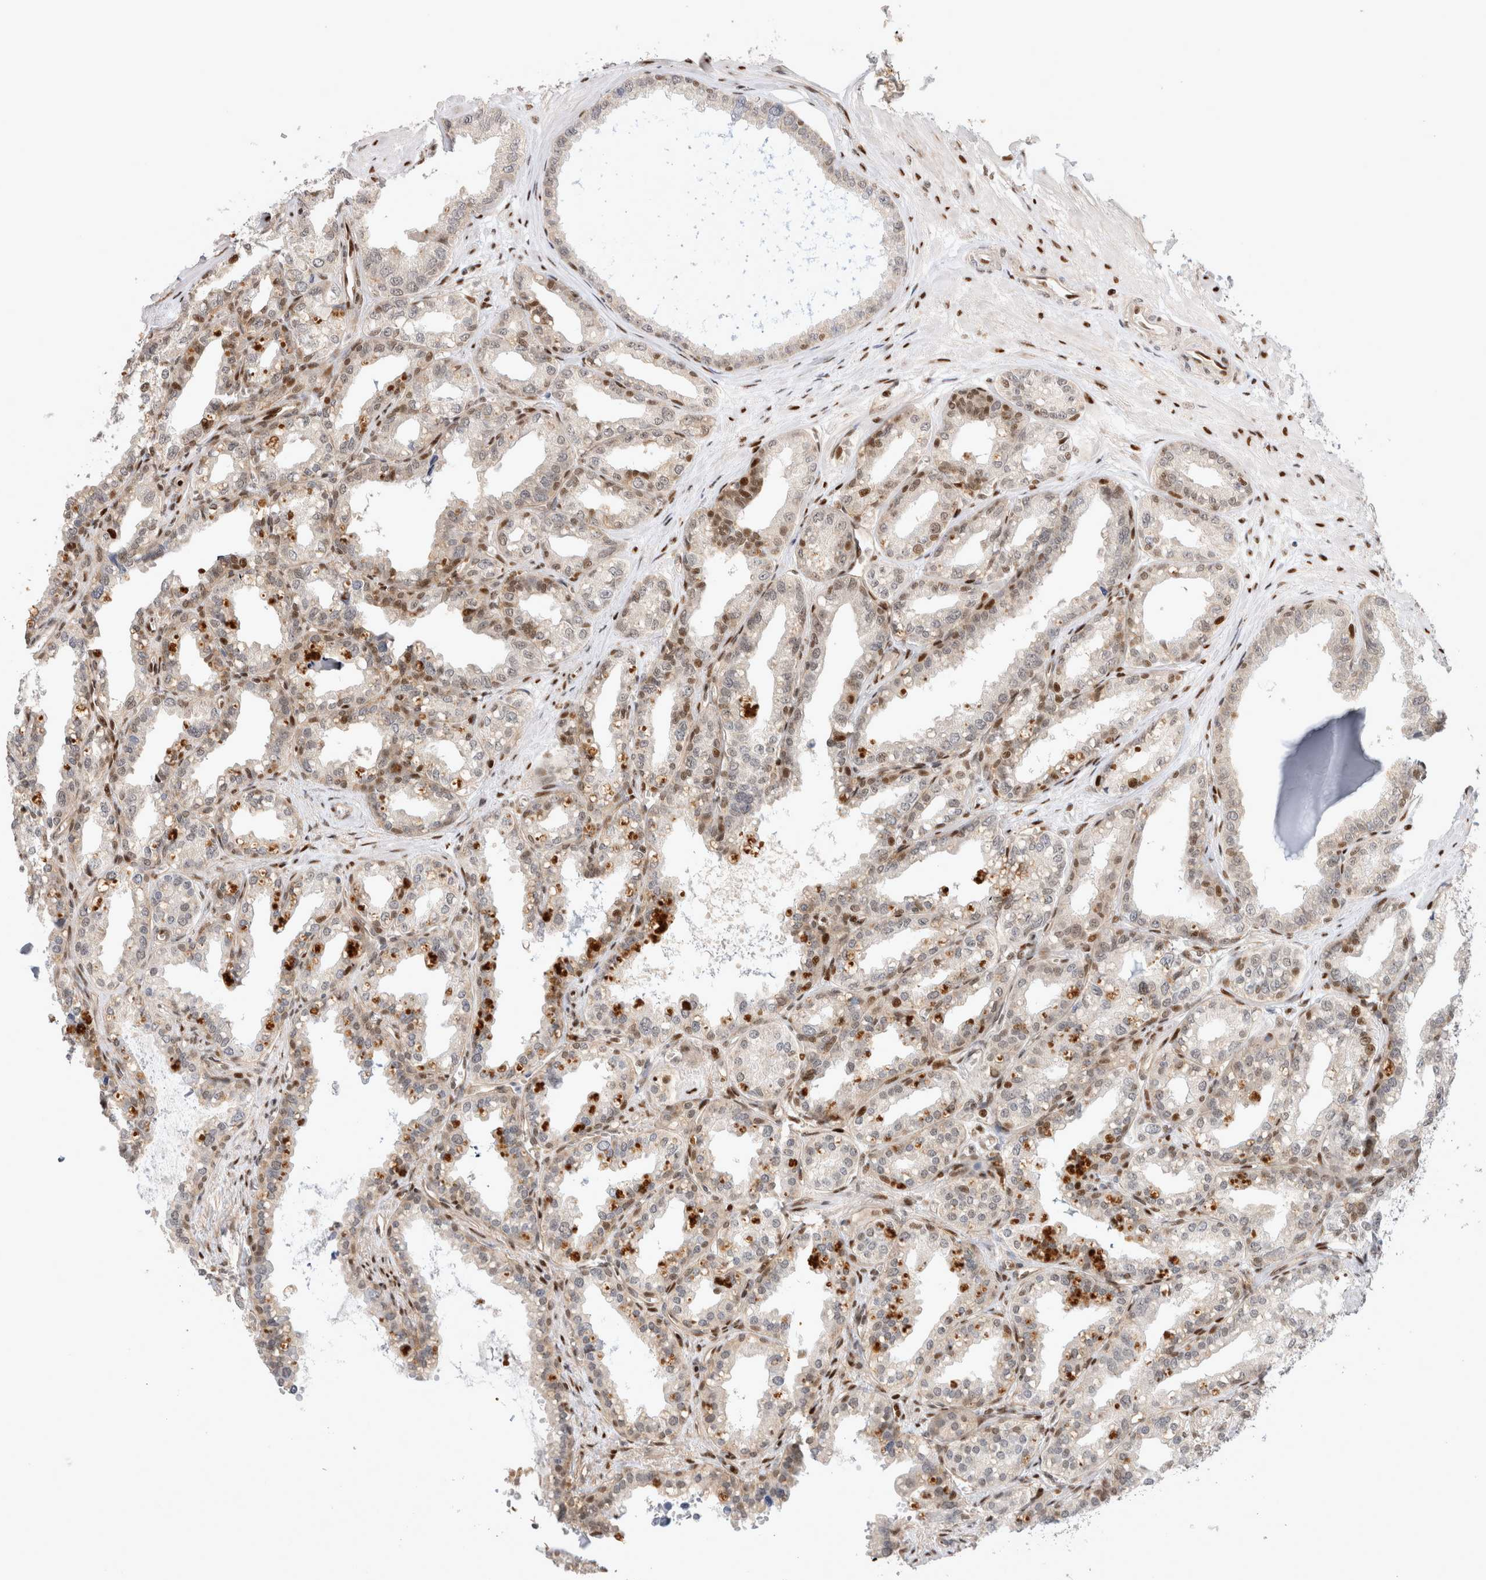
{"staining": {"intensity": "moderate", "quantity": "<25%", "location": "nuclear"}, "tissue": "seminal vesicle", "cell_type": "Glandular cells", "image_type": "normal", "snomed": [{"axis": "morphology", "description": "Normal tissue, NOS"}, {"axis": "topography", "description": "Prostate"}, {"axis": "topography", "description": "Seminal veicle"}], "caption": "Immunohistochemistry (IHC) of benign human seminal vesicle reveals low levels of moderate nuclear expression in approximately <25% of glandular cells.", "gene": "TCF4", "patient": {"sex": "male", "age": 51}}